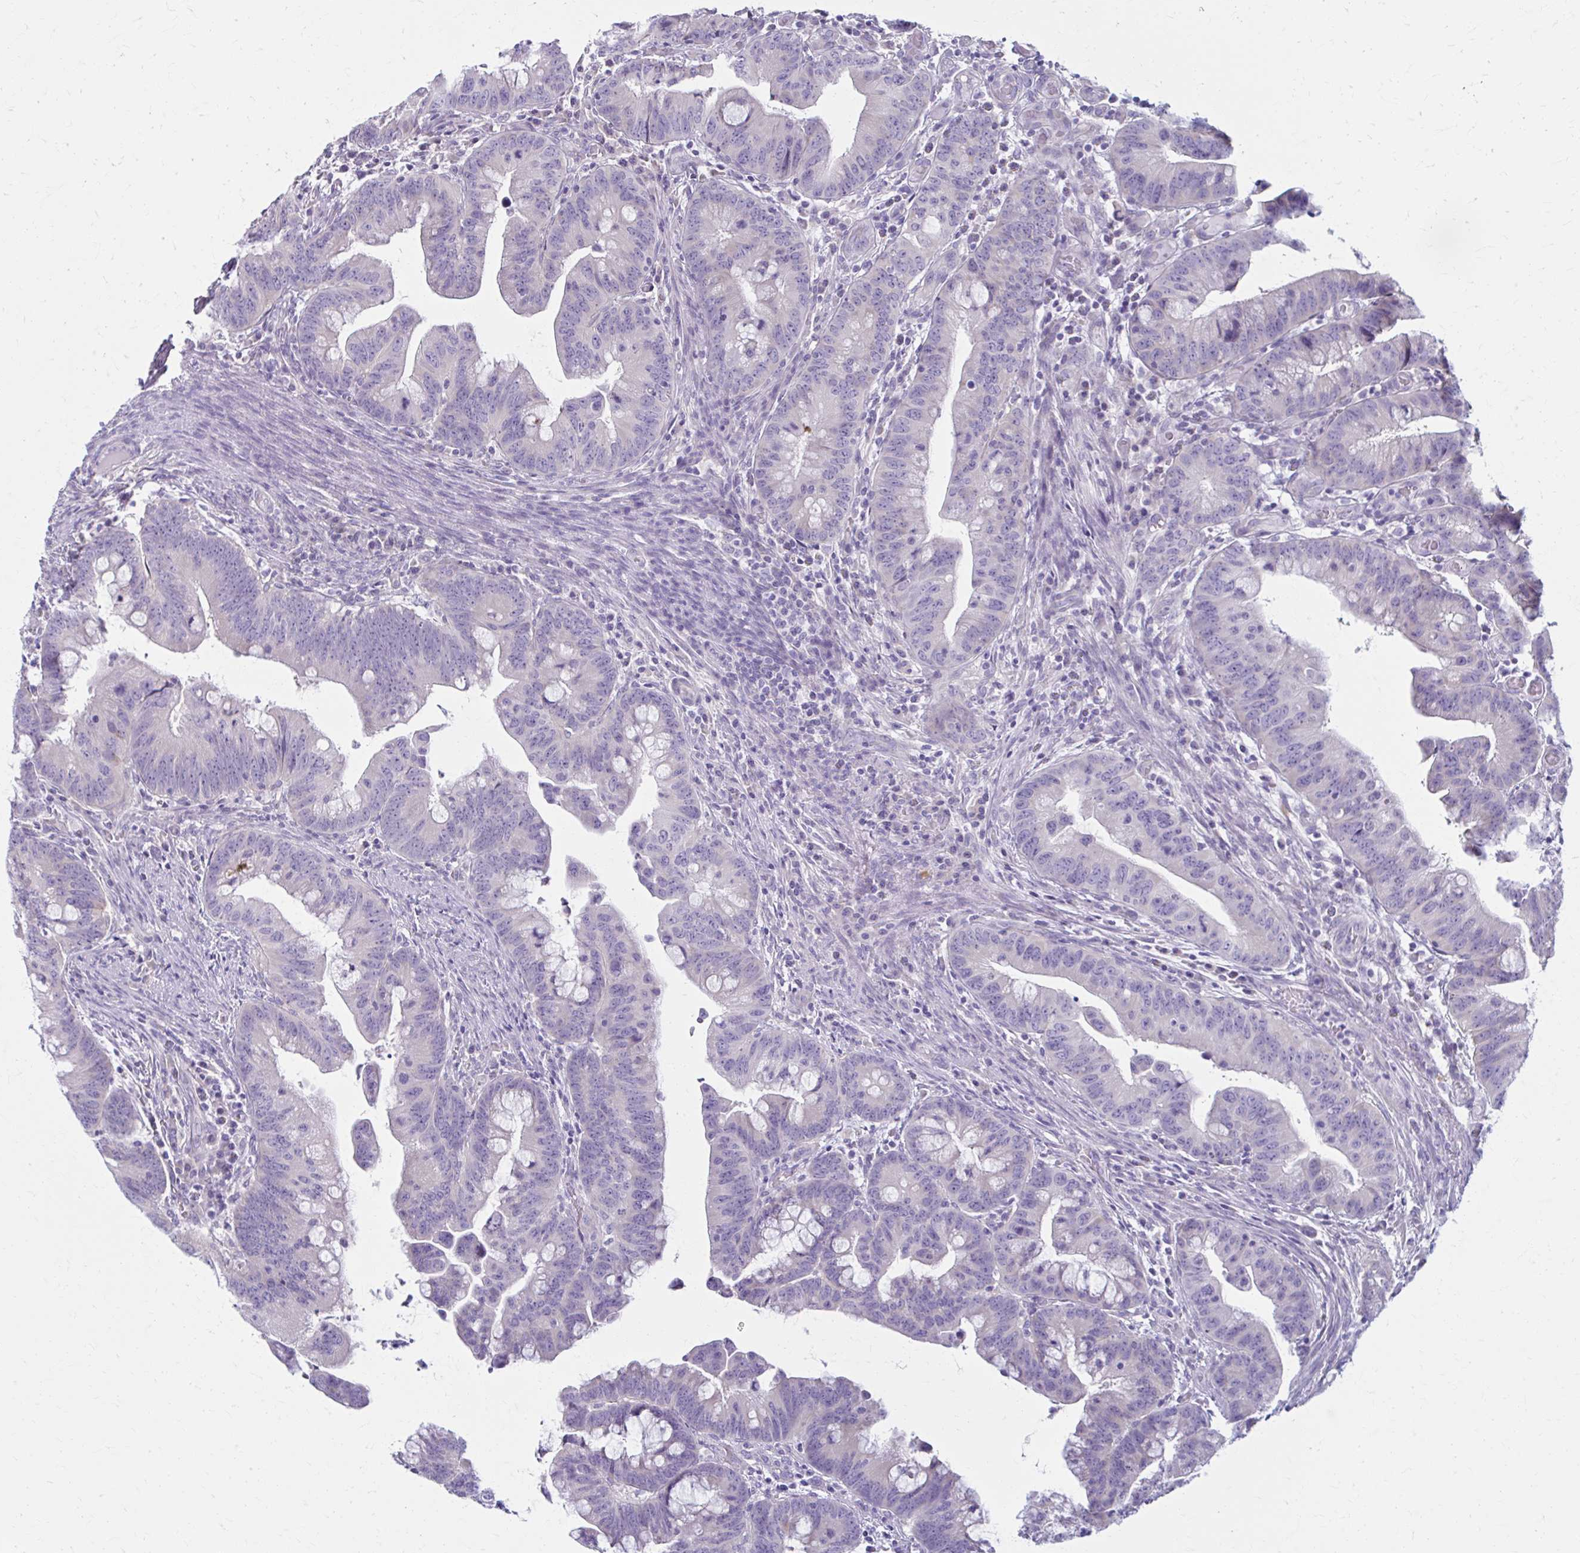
{"staining": {"intensity": "negative", "quantity": "none", "location": "none"}, "tissue": "colorectal cancer", "cell_type": "Tumor cells", "image_type": "cancer", "snomed": [{"axis": "morphology", "description": "Adenocarcinoma, NOS"}, {"axis": "topography", "description": "Colon"}], "caption": "High power microscopy image of an immunohistochemistry (IHC) photomicrograph of colorectal cancer, revealing no significant positivity in tumor cells. (DAB (3,3'-diaminobenzidine) IHC visualized using brightfield microscopy, high magnification).", "gene": "PRKRA", "patient": {"sex": "male", "age": 62}}